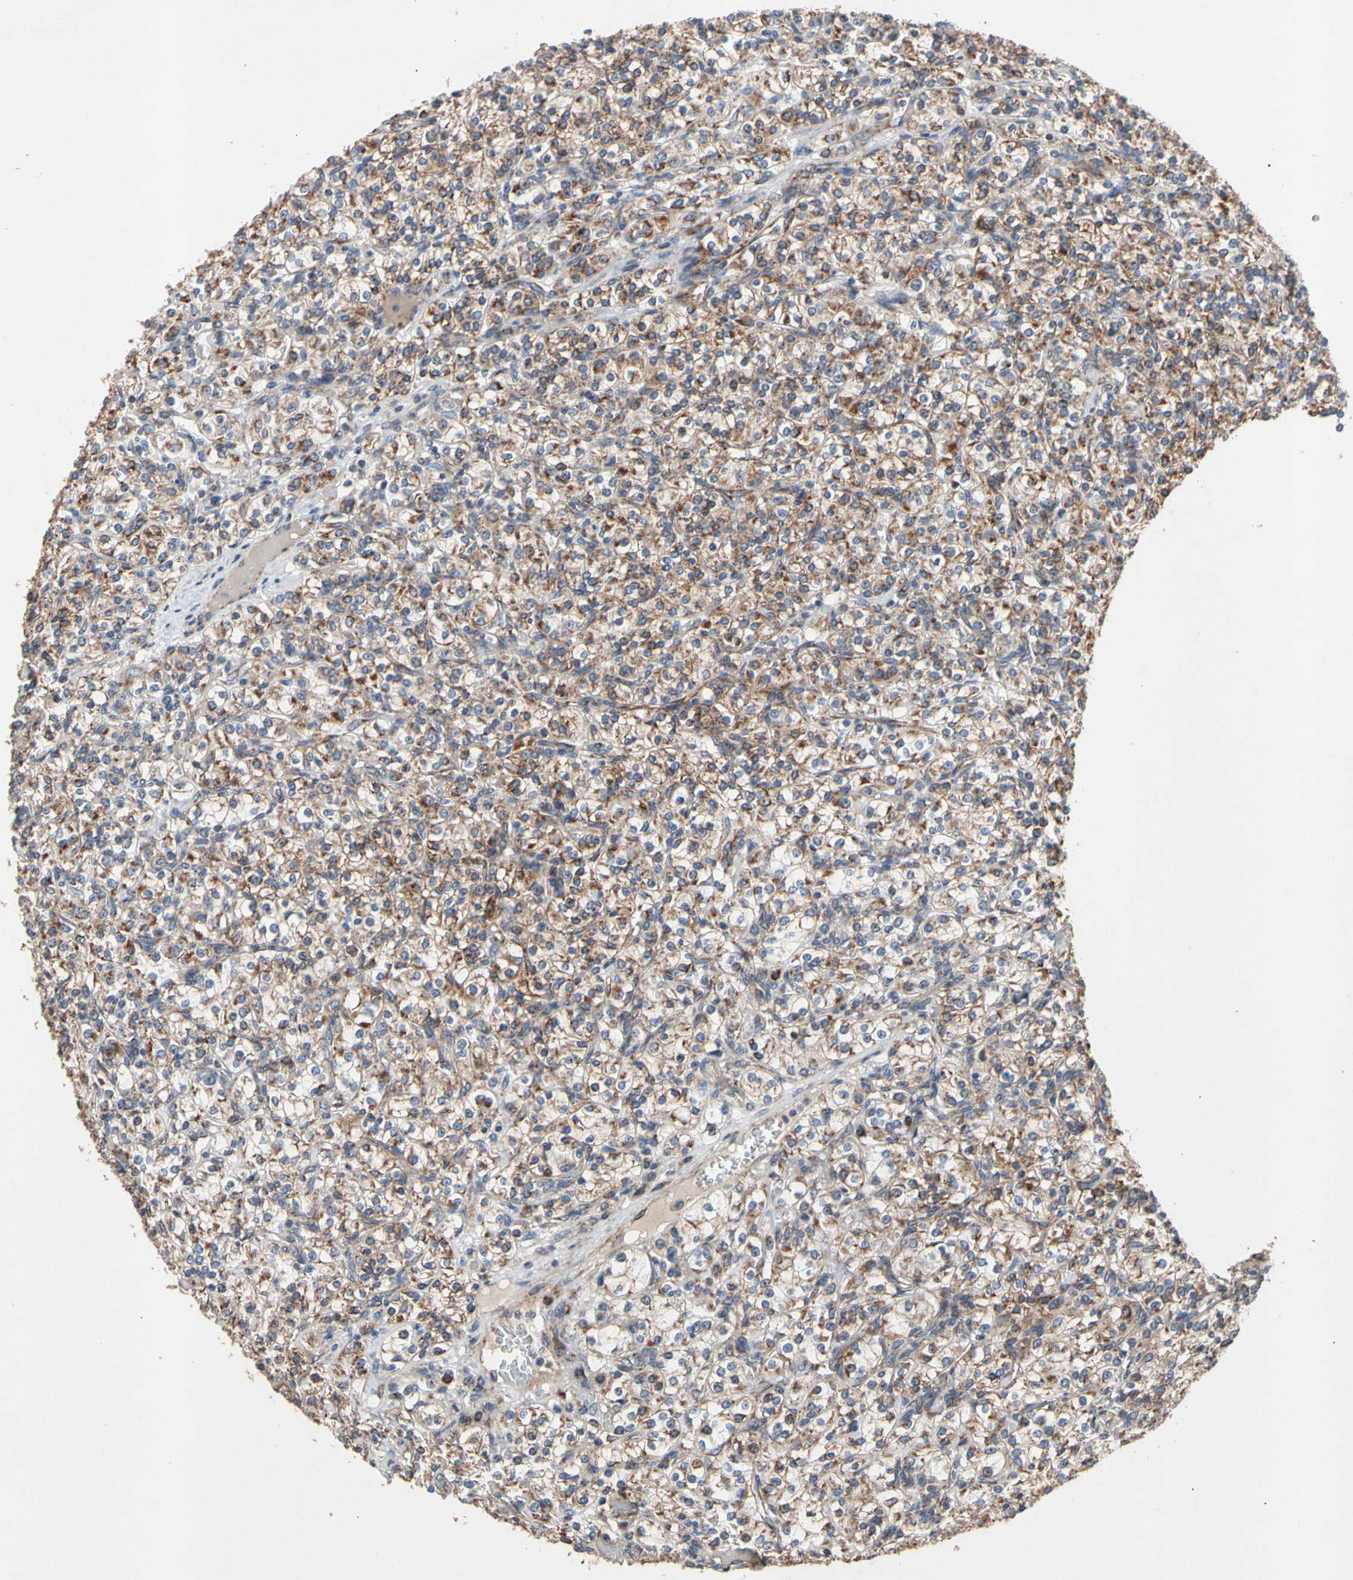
{"staining": {"intensity": "moderate", "quantity": ">75%", "location": "cytoplasmic/membranous"}, "tissue": "renal cancer", "cell_type": "Tumor cells", "image_type": "cancer", "snomed": [{"axis": "morphology", "description": "Adenocarcinoma, NOS"}, {"axis": "topography", "description": "Kidney"}], "caption": "Moderate cytoplasmic/membranous staining is appreciated in about >75% of tumor cells in renal cancer. The protein of interest is stained brown, and the nuclei are stained in blue (DAB IHC with brightfield microscopy, high magnification).", "gene": "GPD2", "patient": {"sex": "male", "age": 77}}